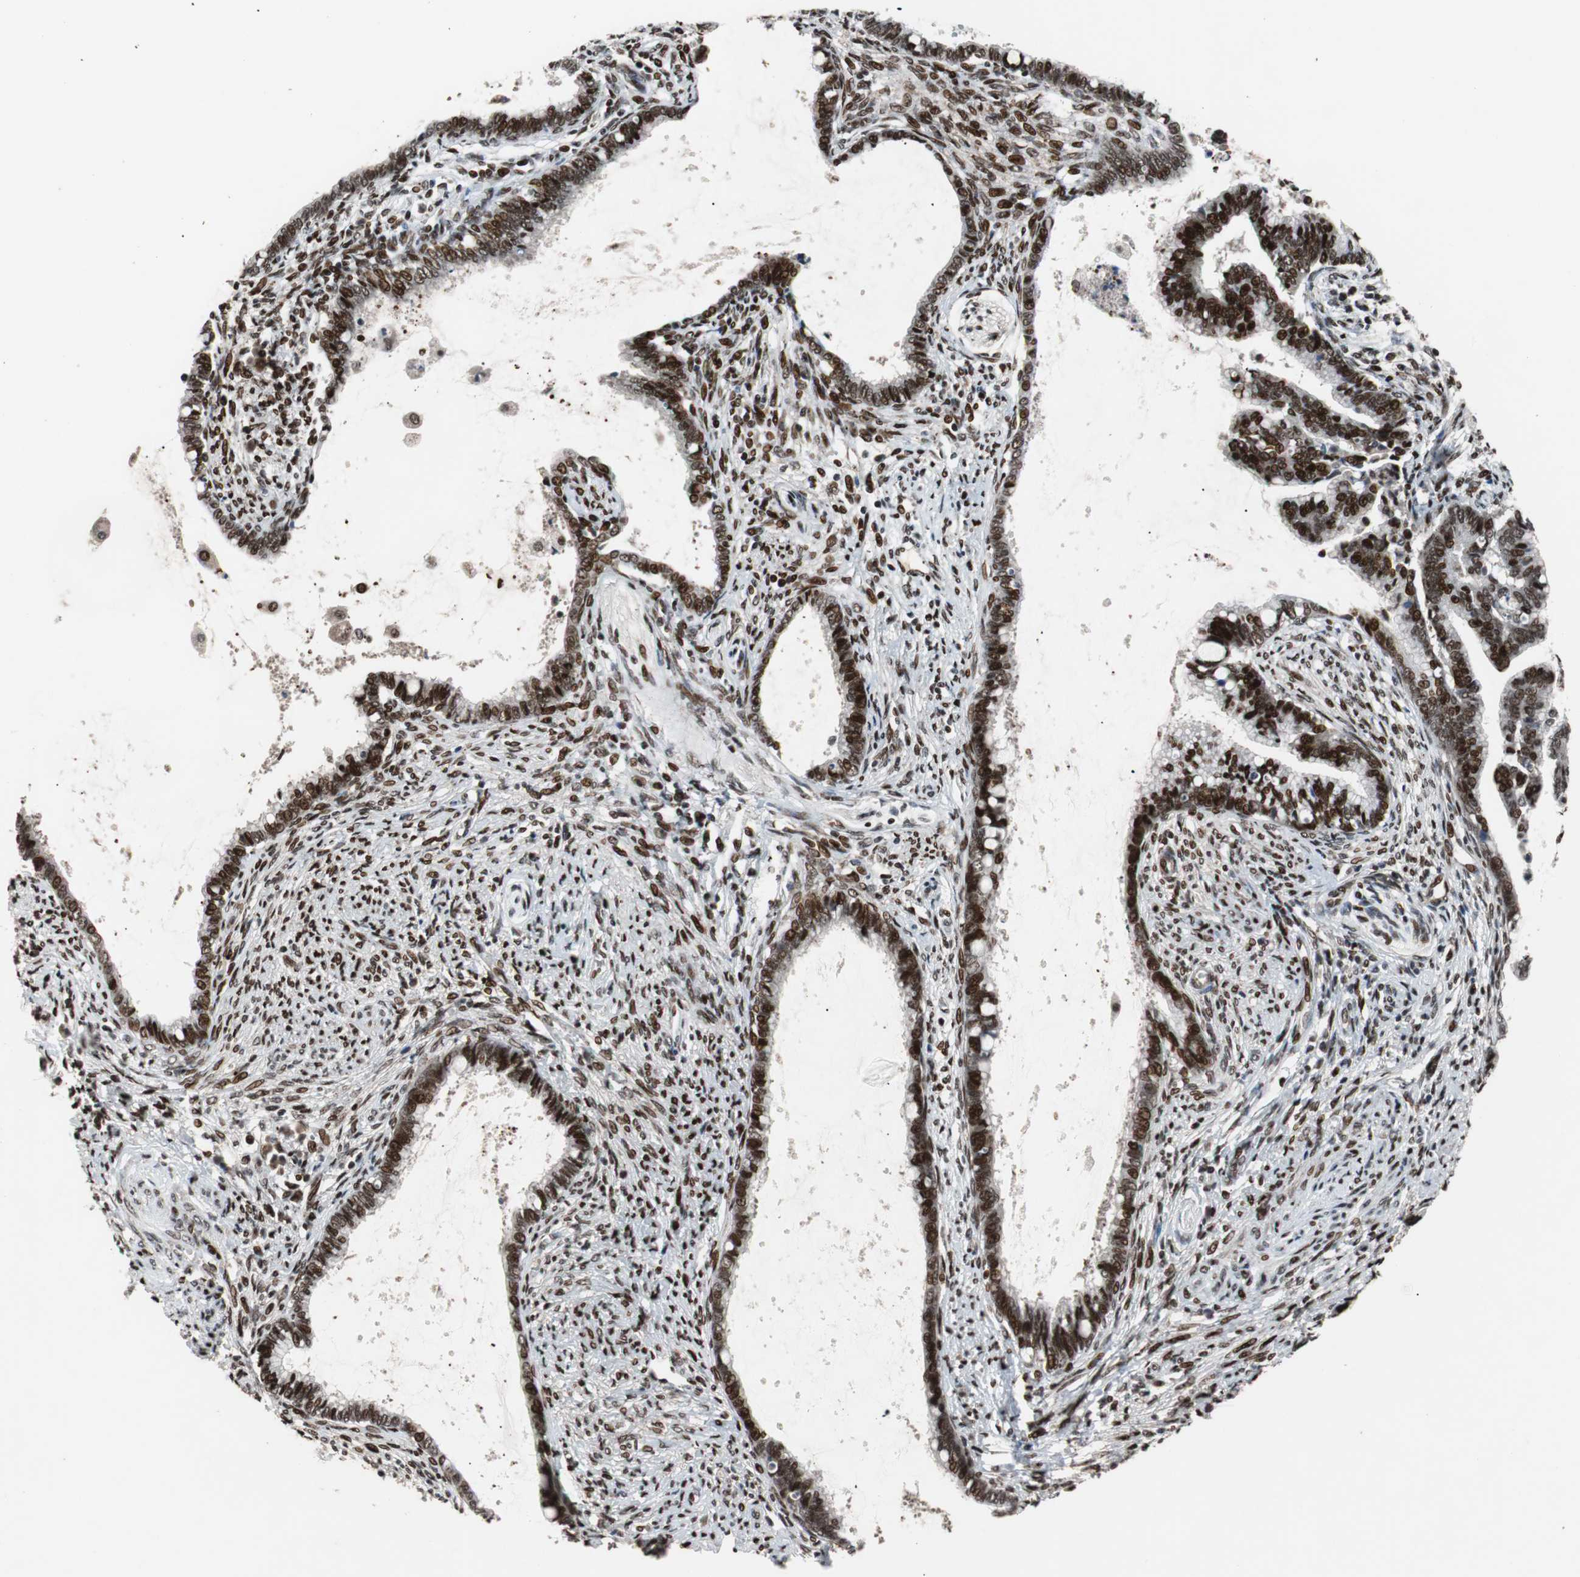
{"staining": {"intensity": "strong", "quantity": ">75%", "location": "nuclear"}, "tissue": "cervical cancer", "cell_type": "Tumor cells", "image_type": "cancer", "snomed": [{"axis": "morphology", "description": "Adenocarcinoma, NOS"}, {"axis": "topography", "description": "Cervix"}], "caption": "Immunohistochemical staining of human adenocarcinoma (cervical) exhibits high levels of strong nuclear positivity in approximately >75% of tumor cells. The staining was performed using DAB, with brown indicating positive protein expression. Nuclei are stained blue with hematoxylin.", "gene": "NBL1", "patient": {"sex": "female", "age": 44}}